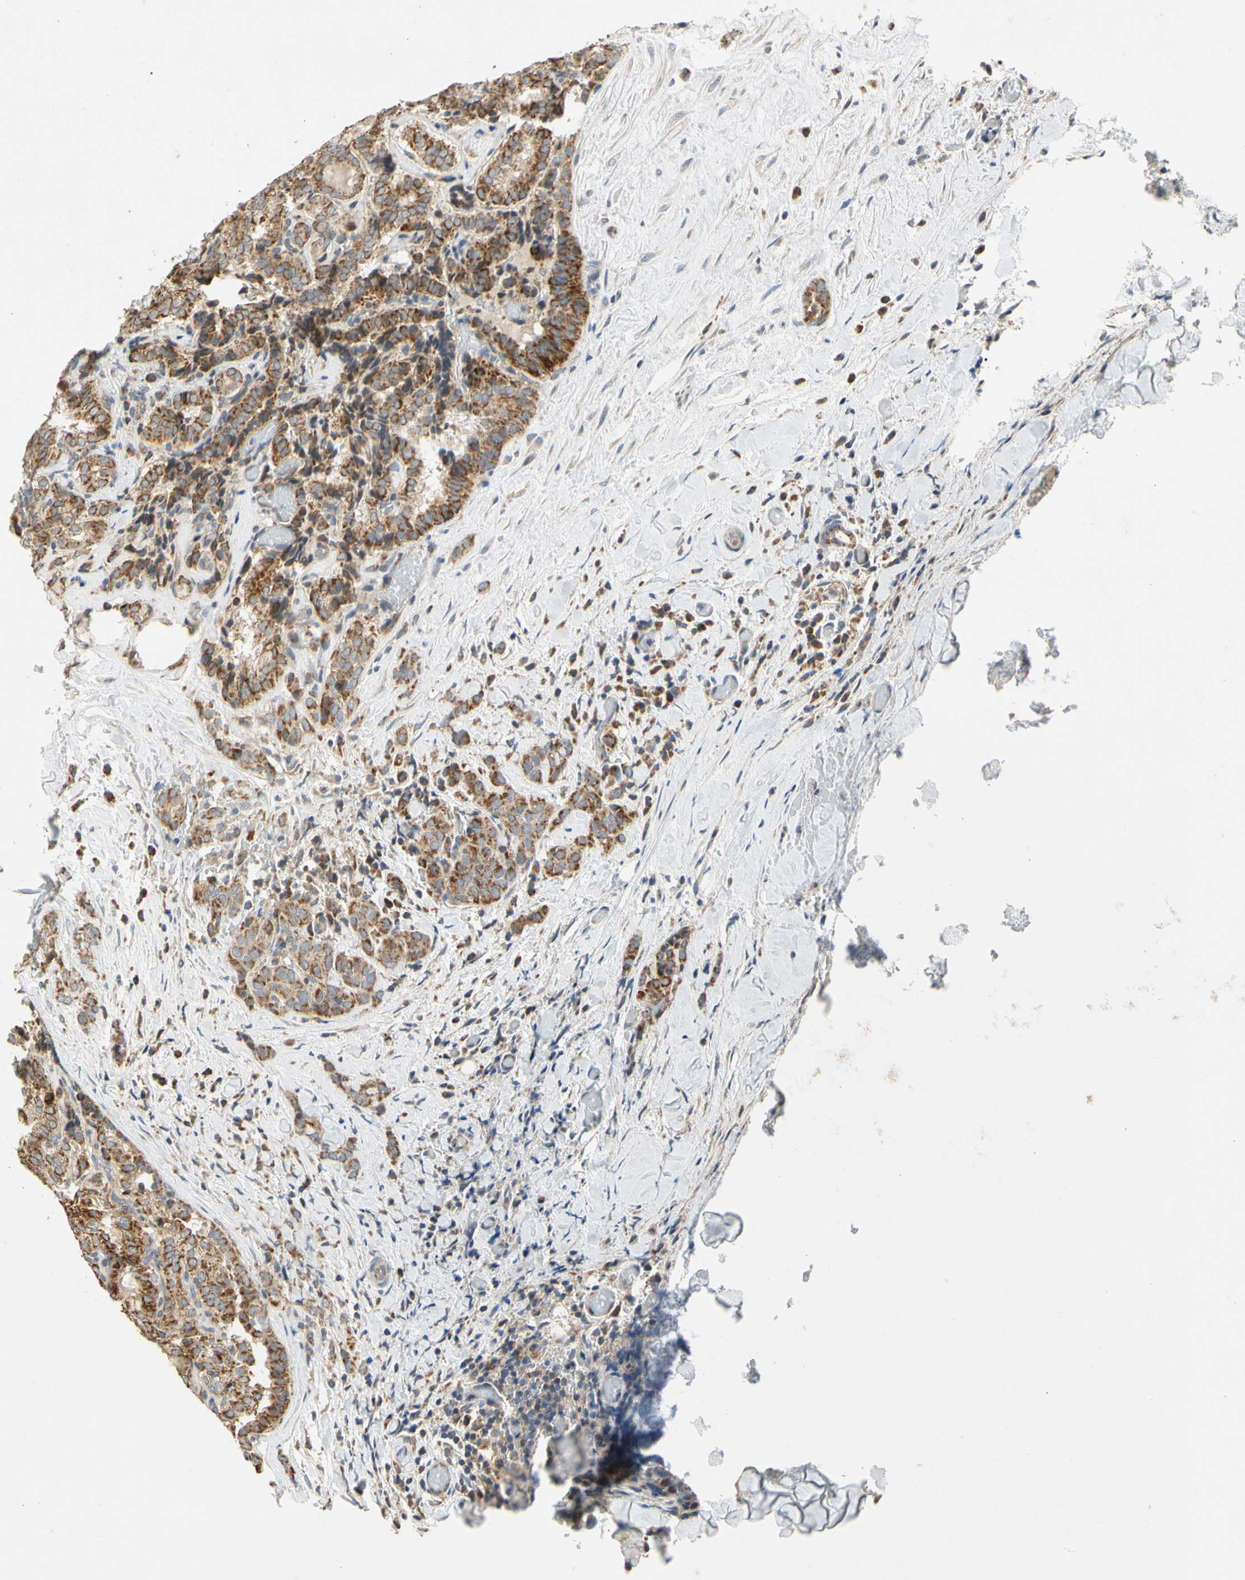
{"staining": {"intensity": "moderate", "quantity": ">75%", "location": "cytoplasmic/membranous"}, "tissue": "thyroid cancer", "cell_type": "Tumor cells", "image_type": "cancer", "snomed": [{"axis": "morphology", "description": "Normal tissue, NOS"}, {"axis": "morphology", "description": "Papillary adenocarcinoma, NOS"}, {"axis": "topography", "description": "Thyroid gland"}], "caption": "Protein positivity by immunohistochemistry reveals moderate cytoplasmic/membranous staining in approximately >75% of tumor cells in papillary adenocarcinoma (thyroid). The protein of interest is shown in brown color, while the nuclei are stained blue.", "gene": "GPD2", "patient": {"sex": "female", "age": 30}}